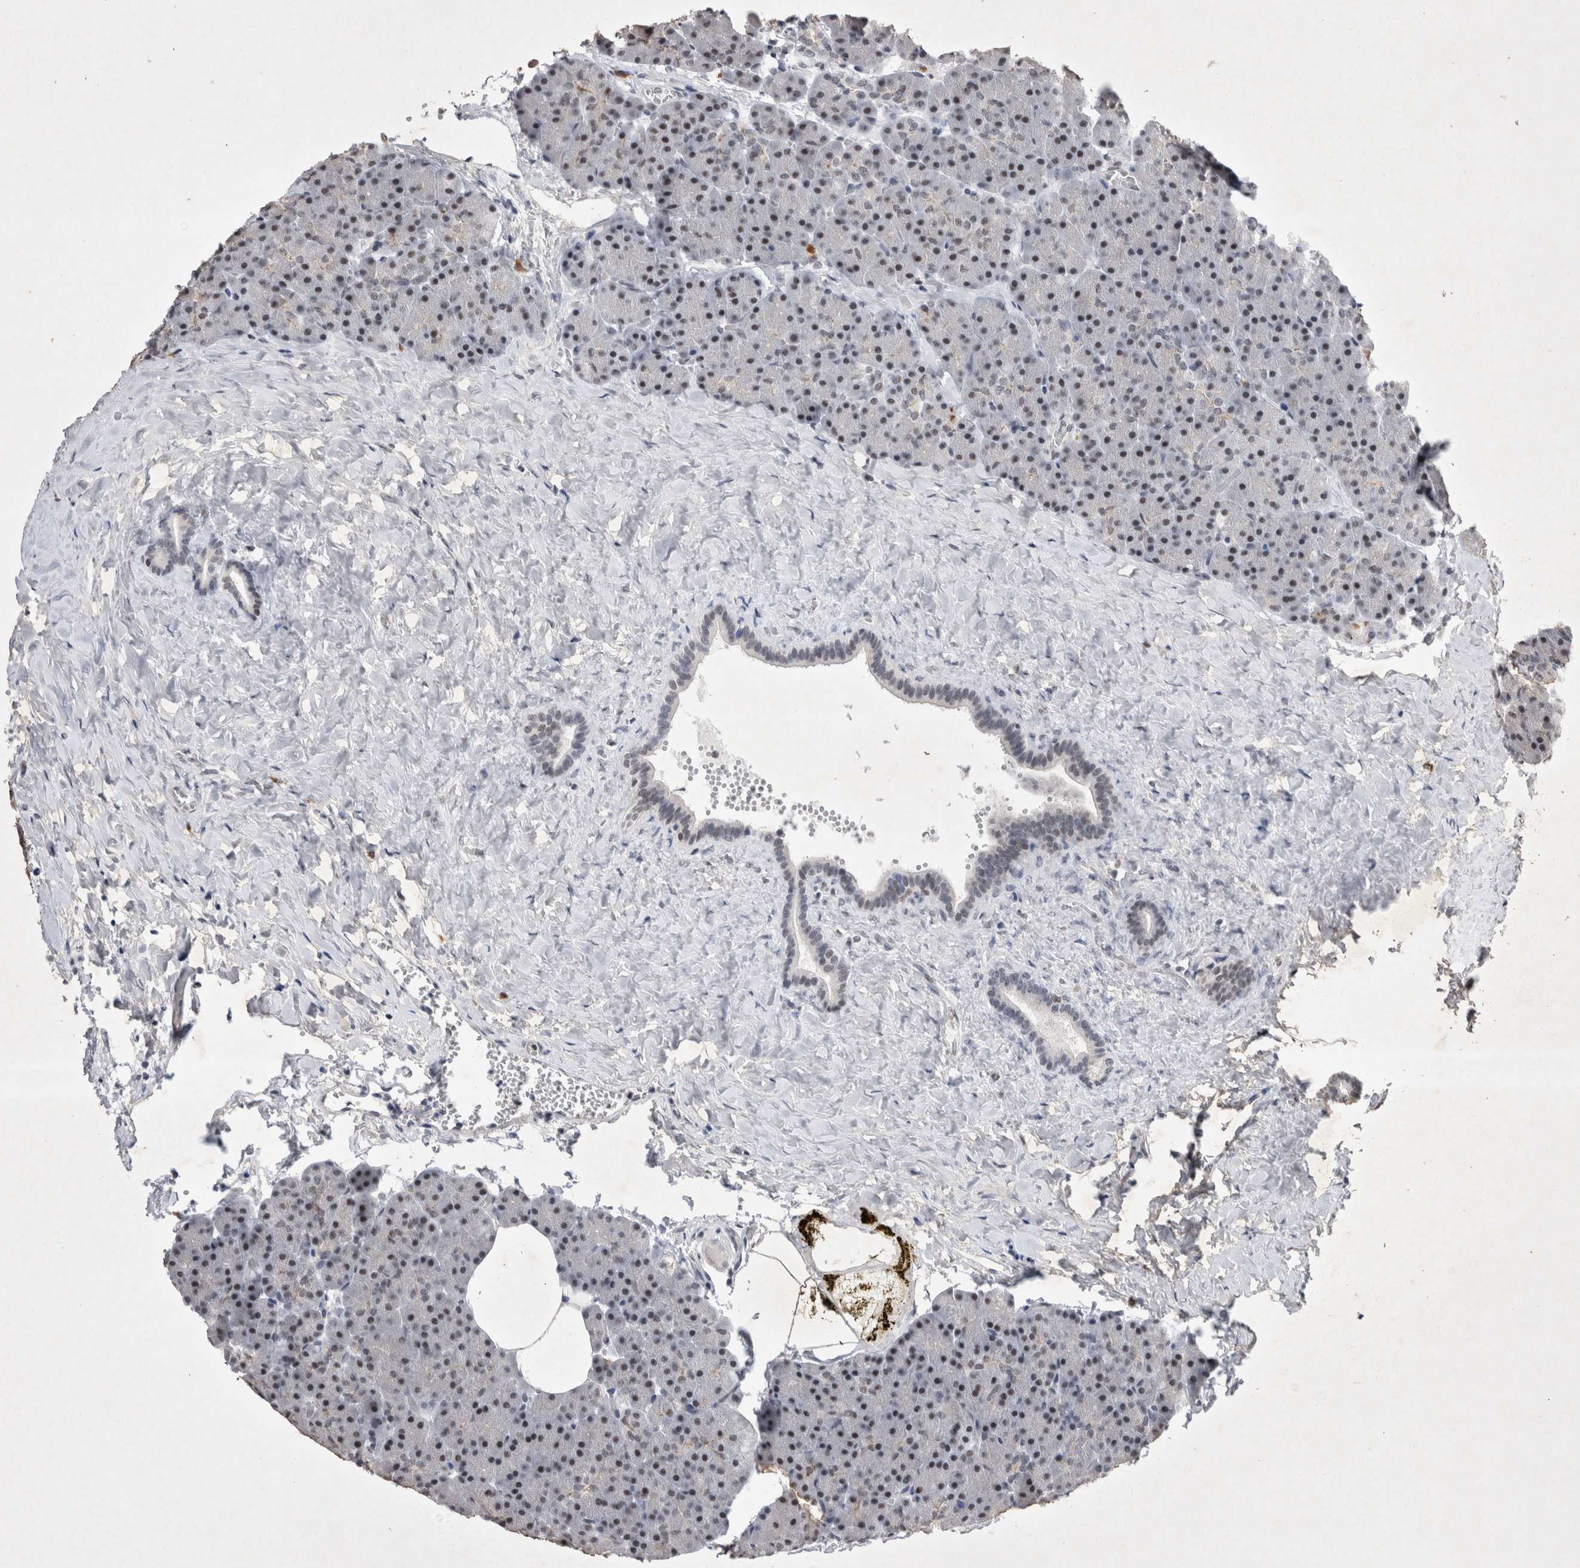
{"staining": {"intensity": "weak", "quantity": "25%-75%", "location": "nuclear"}, "tissue": "pancreas", "cell_type": "Exocrine glandular cells", "image_type": "normal", "snomed": [{"axis": "morphology", "description": "Normal tissue, NOS"}, {"axis": "morphology", "description": "Carcinoid, malignant, NOS"}, {"axis": "topography", "description": "Pancreas"}], "caption": "The image reveals immunohistochemical staining of benign pancreas. There is weak nuclear staining is identified in approximately 25%-75% of exocrine glandular cells. The staining is performed using DAB brown chromogen to label protein expression. The nuclei are counter-stained blue using hematoxylin.", "gene": "RBM6", "patient": {"sex": "female", "age": 35}}